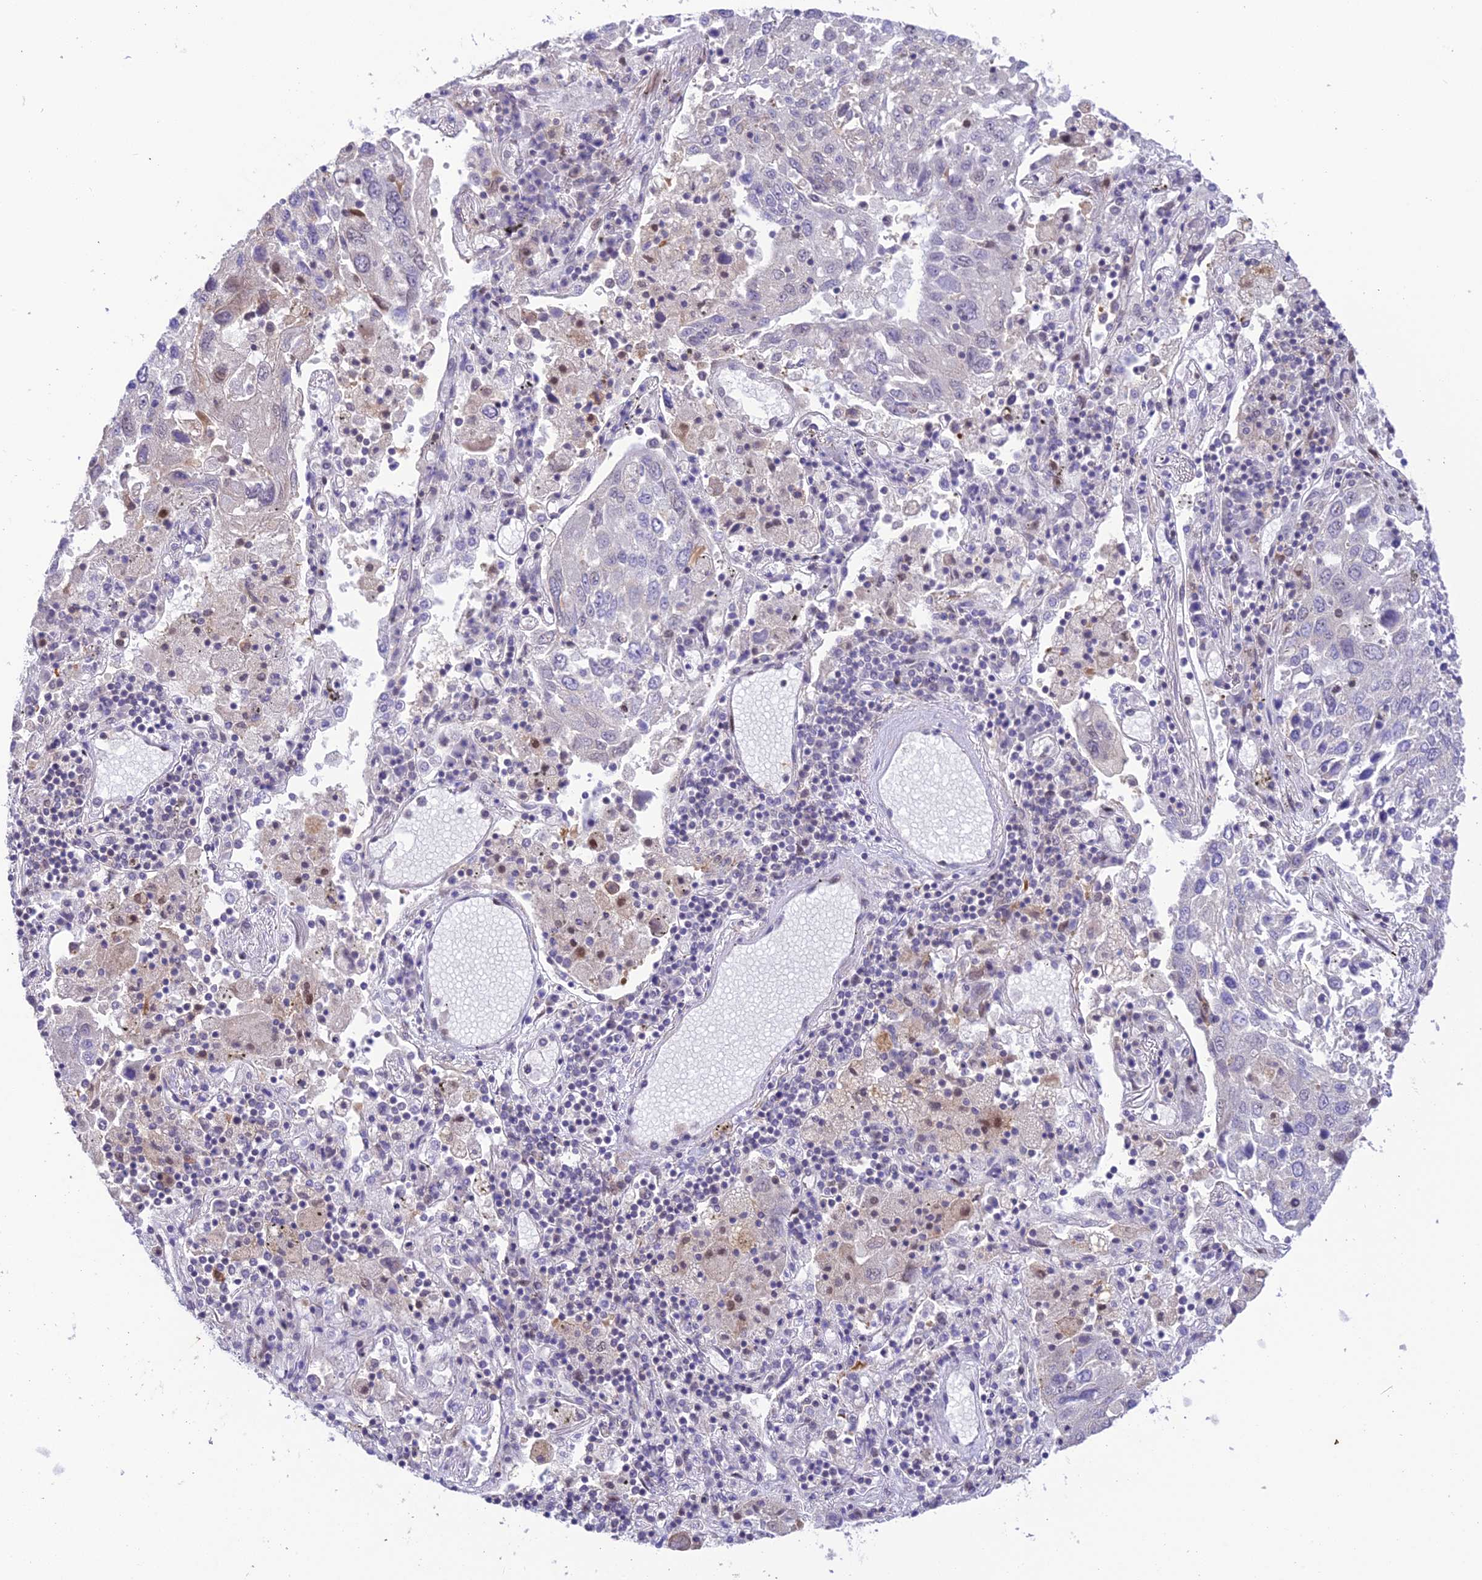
{"staining": {"intensity": "negative", "quantity": "none", "location": "none"}, "tissue": "lung cancer", "cell_type": "Tumor cells", "image_type": "cancer", "snomed": [{"axis": "morphology", "description": "Squamous cell carcinoma, NOS"}, {"axis": "topography", "description": "Lung"}], "caption": "IHC image of squamous cell carcinoma (lung) stained for a protein (brown), which reveals no staining in tumor cells. Nuclei are stained in blue.", "gene": "BMT2", "patient": {"sex": "male", "age": 65}}